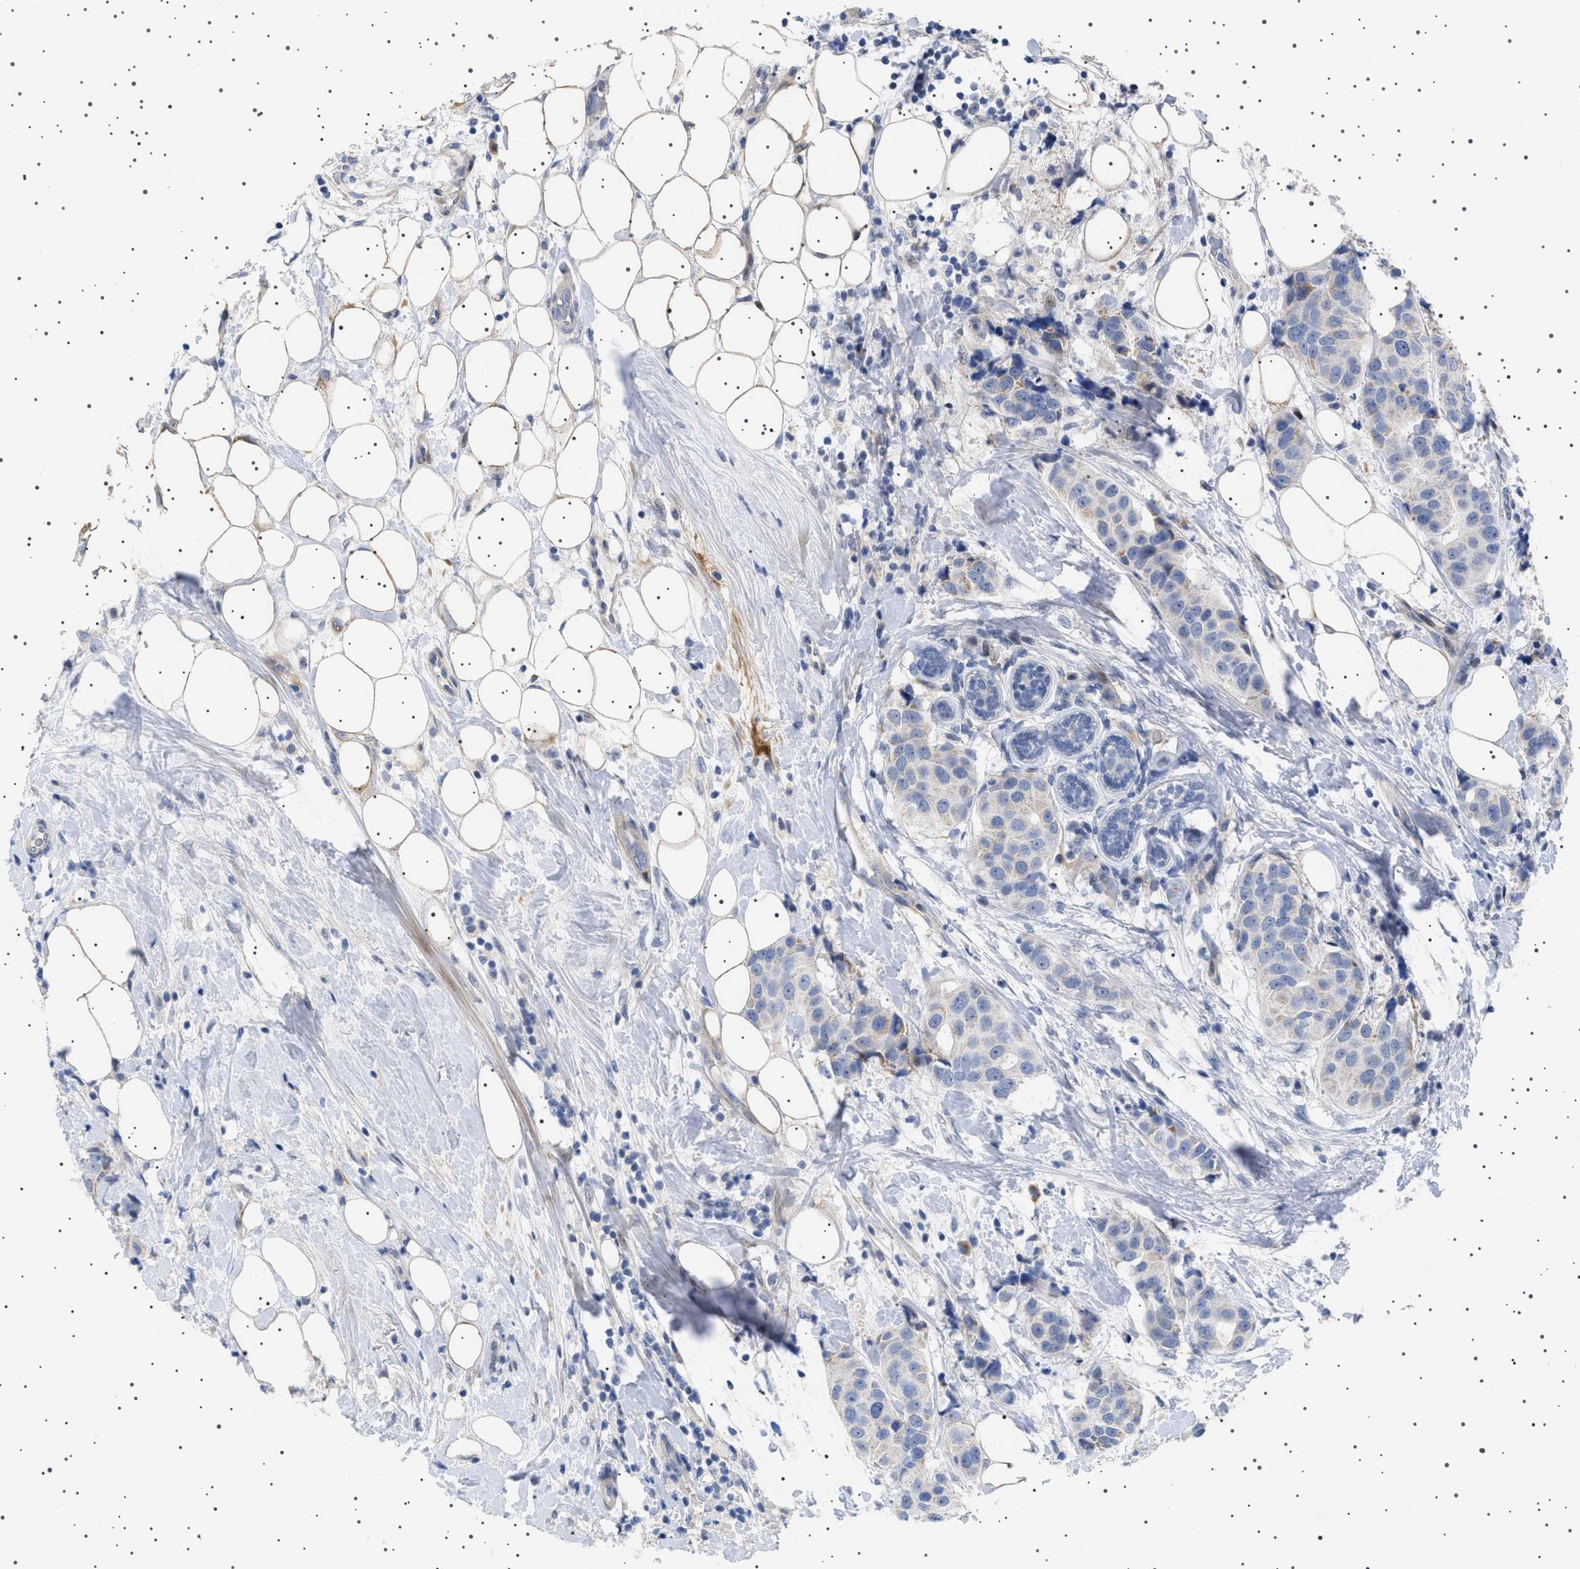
{"staining": {"intensity": "weak", "quantity": "<25%", "location": "cytoplasmic/membranous"}, "tissue": "breast cancer", "cell_type": "Tumor cells", "image_type": "cancer", "snomed": [{"axis": "morphology", "description": "Normal tissue, NOS"}, {"axis": "morphology", "description": "Duct carcinoma"}, {"axis": "topography", "description": "Breast"}], "caption": "IHC image of neoplastic tissue: human breast cancer (invasive ductal carcinoma) stained with DAB (3,3'-diaminobenzidine) demonstrates no significant protein expression in tumor cells. The staining was performed using DAB (3,3'-diaminobenzidine) to visualize the protein expression in brown, while the nuclei were stained in blue with hematoxylin (Magnification: 20x).", "gene": "HTR1A", "patient": {"sex": "female", "age": 39}}